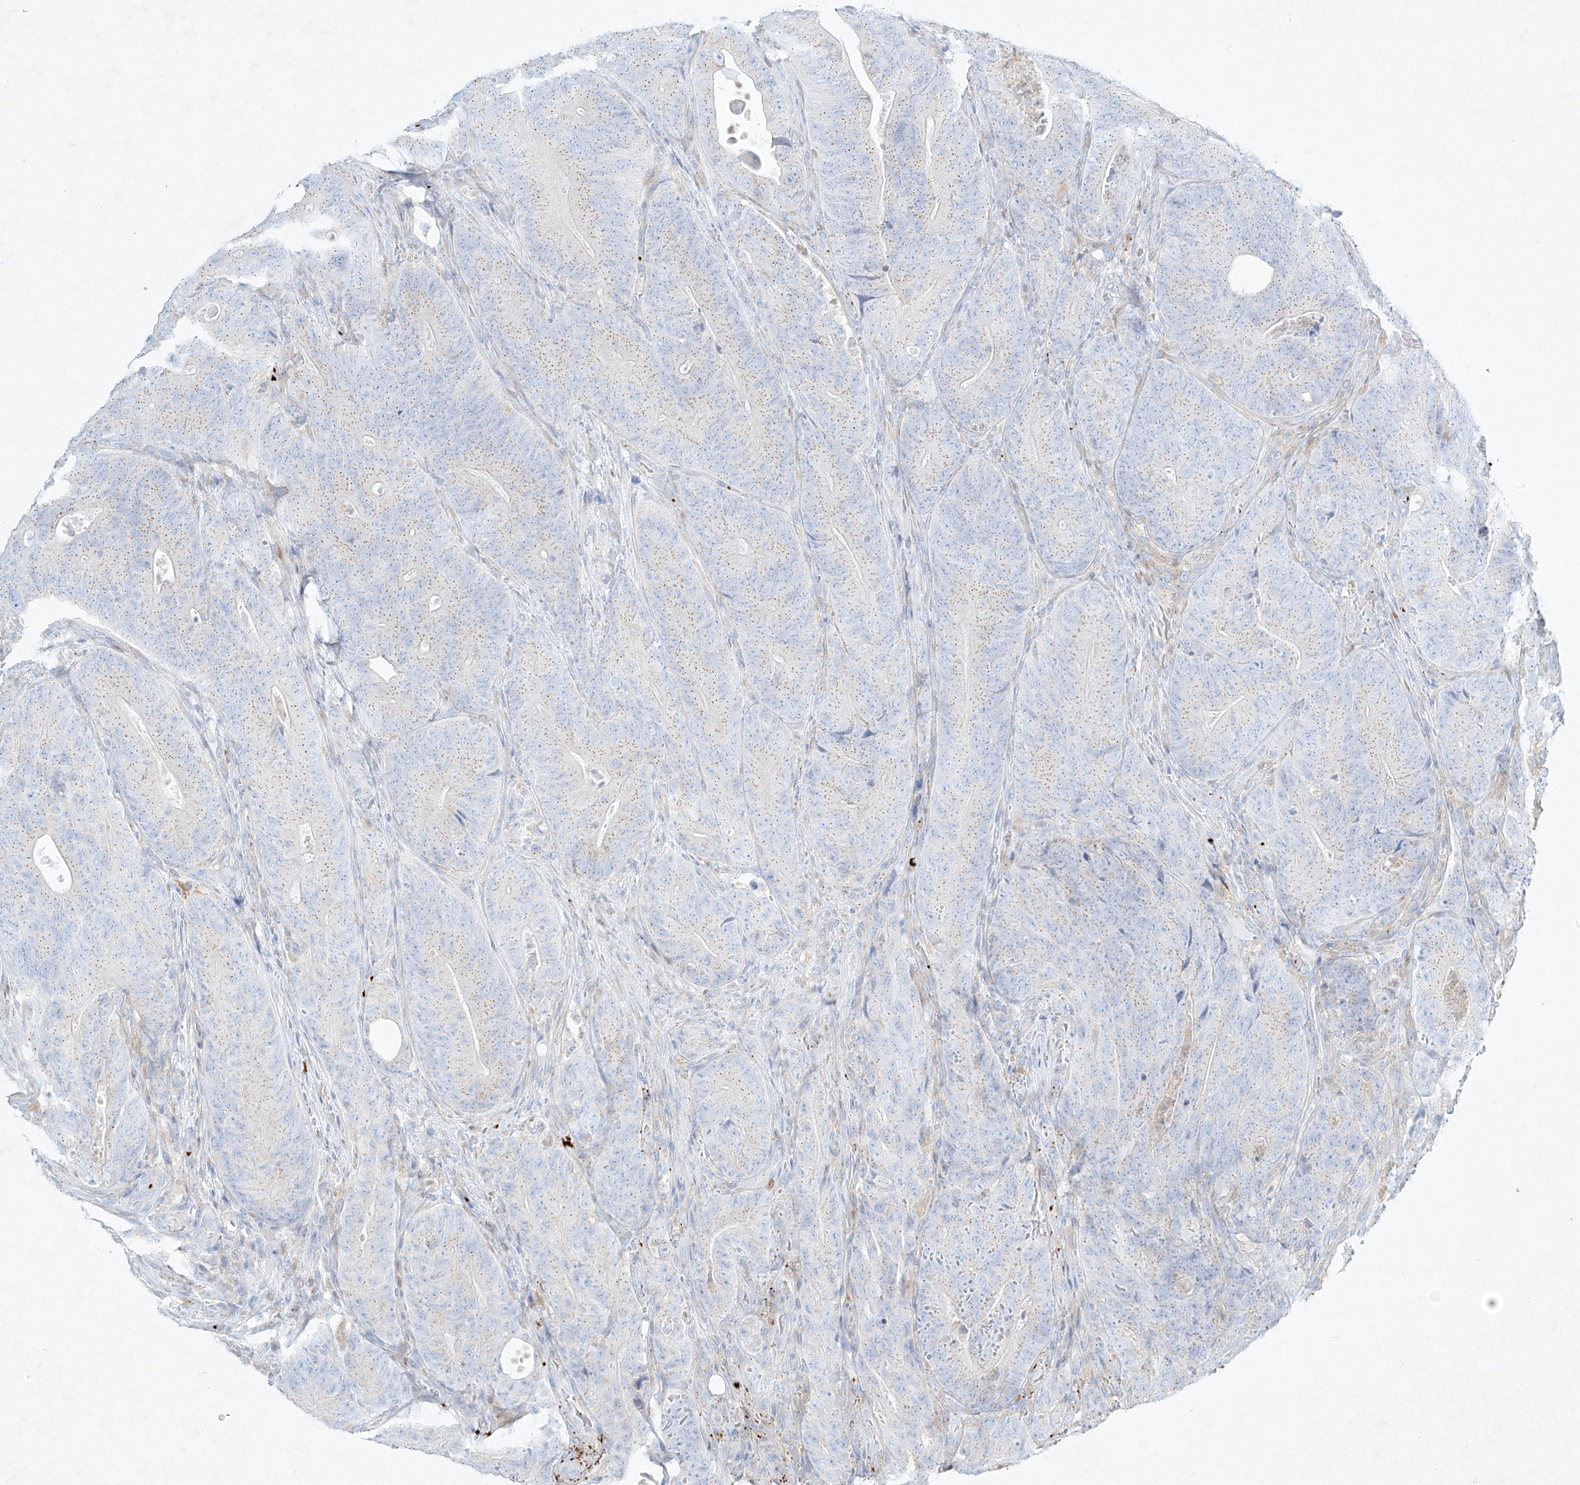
{"staining": {"intensity": "negative", "quantity": "none", "location": "none"}, "tissue": "colorectal cancer", "cell_type": "Tumor cells", "image_type": "cancer", "snomed": [{"axis": "morphology", "description": "Normal tissue, NOS"}, {"axis": "topography", "description": "Colon"}], "caption": "High power microscopy histopathology image of an immunohistochemistry photomicrograph of colorectal cancer, revealing no significant expression in tumor cells.", "gene": "PLEK", "patient": {"sex": "female", "age": 82}}